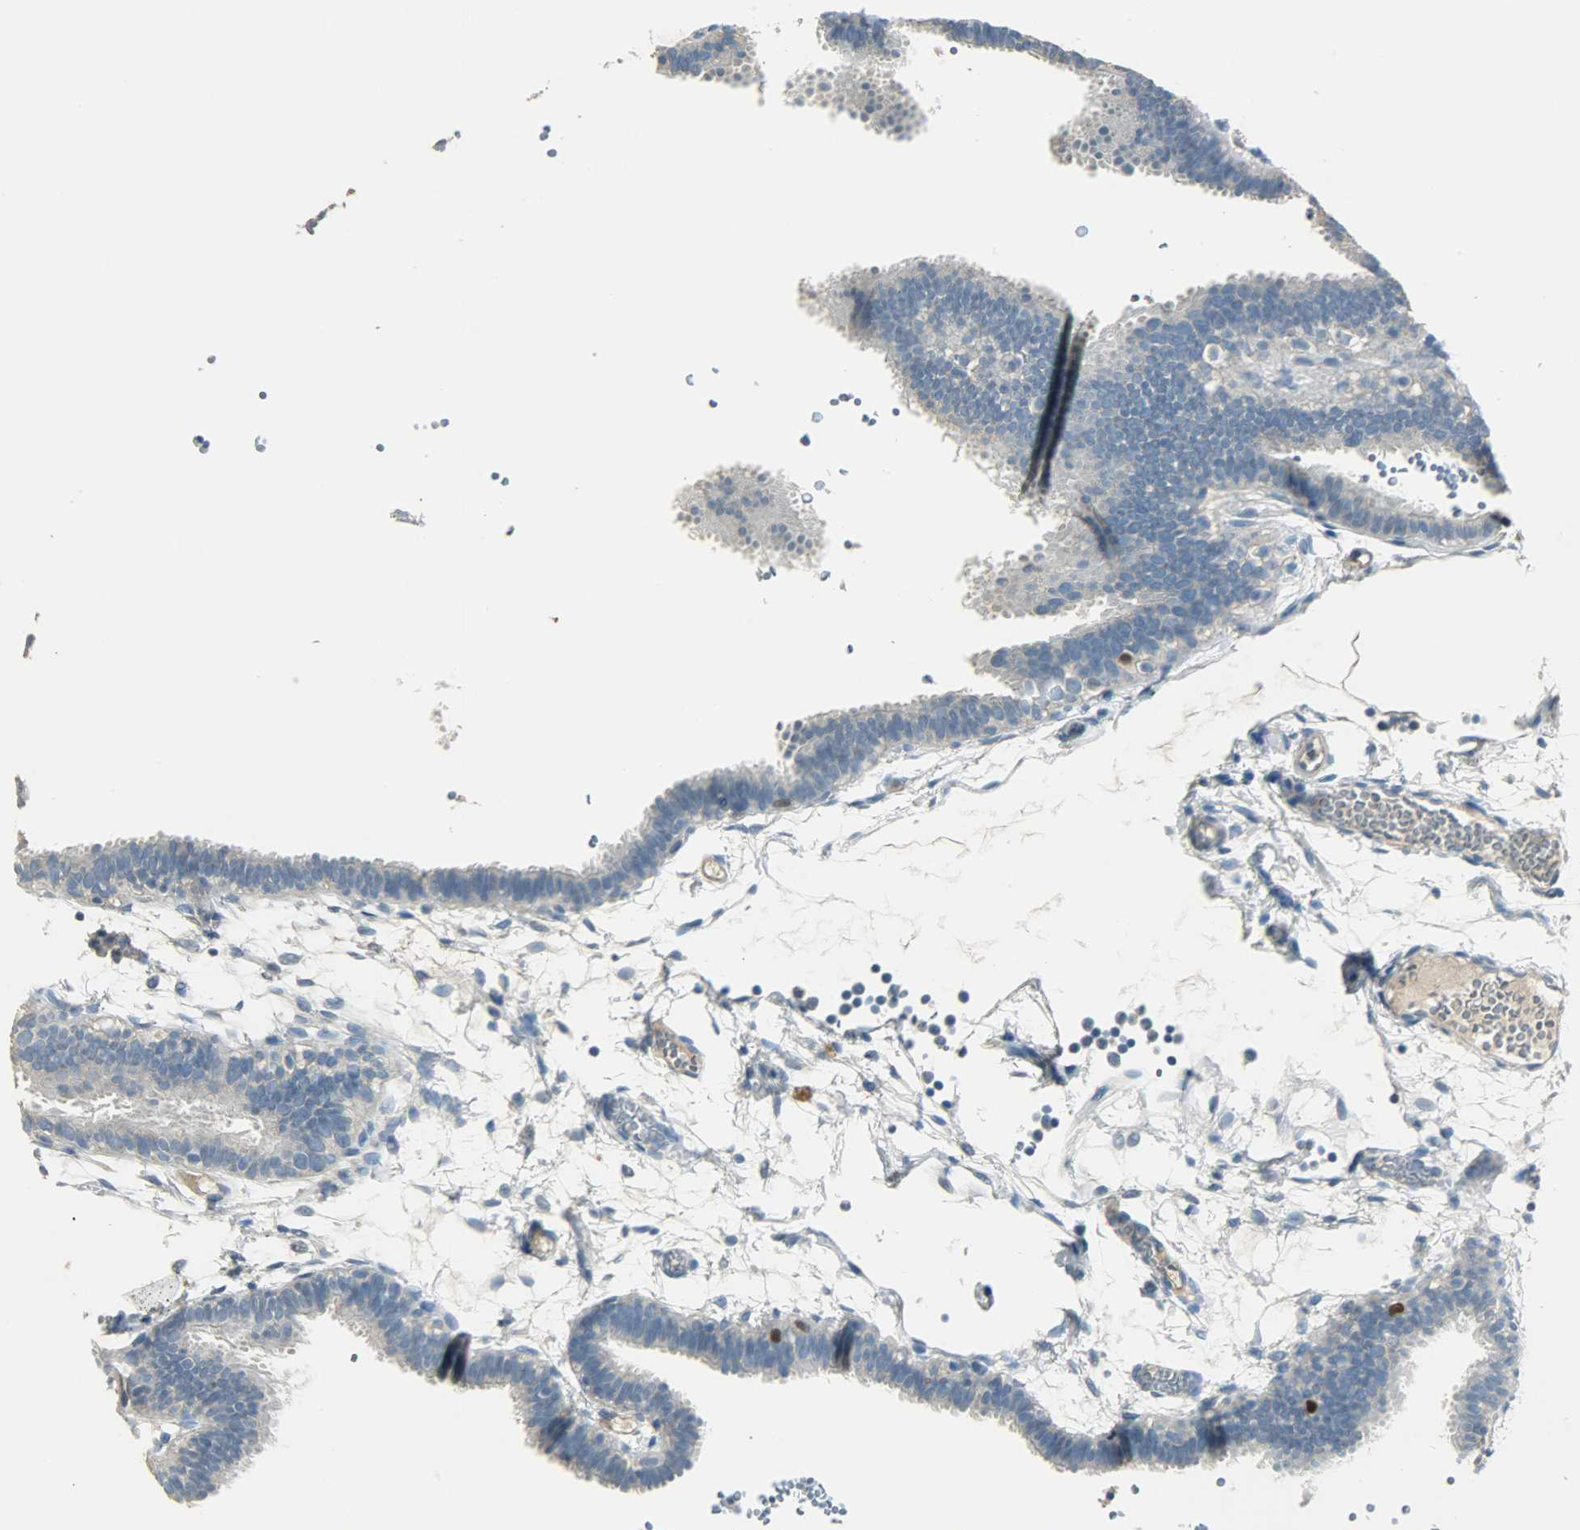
{"staining": {"intensity": "strong", "quantity": "<25%", "location": "cytoplasmic/membranous,nuclear"}, "tissue": "fallopian tube", "cell_type": "Glandular cells", "image_type": "normal", "snomed": [{"axis": "morphology", "description": "Normal tissue, NOS"}, {"axis": "topography", "description": "Fallopian tube"}], "caption": "A medium amount of strong cytoplasmic/membranous,nuclear positivity is present in about <25% of glandular cells in unremarkable fallopian tube.", "gene": "TPX2", "patient": {"sex": "female", "age": 29}}